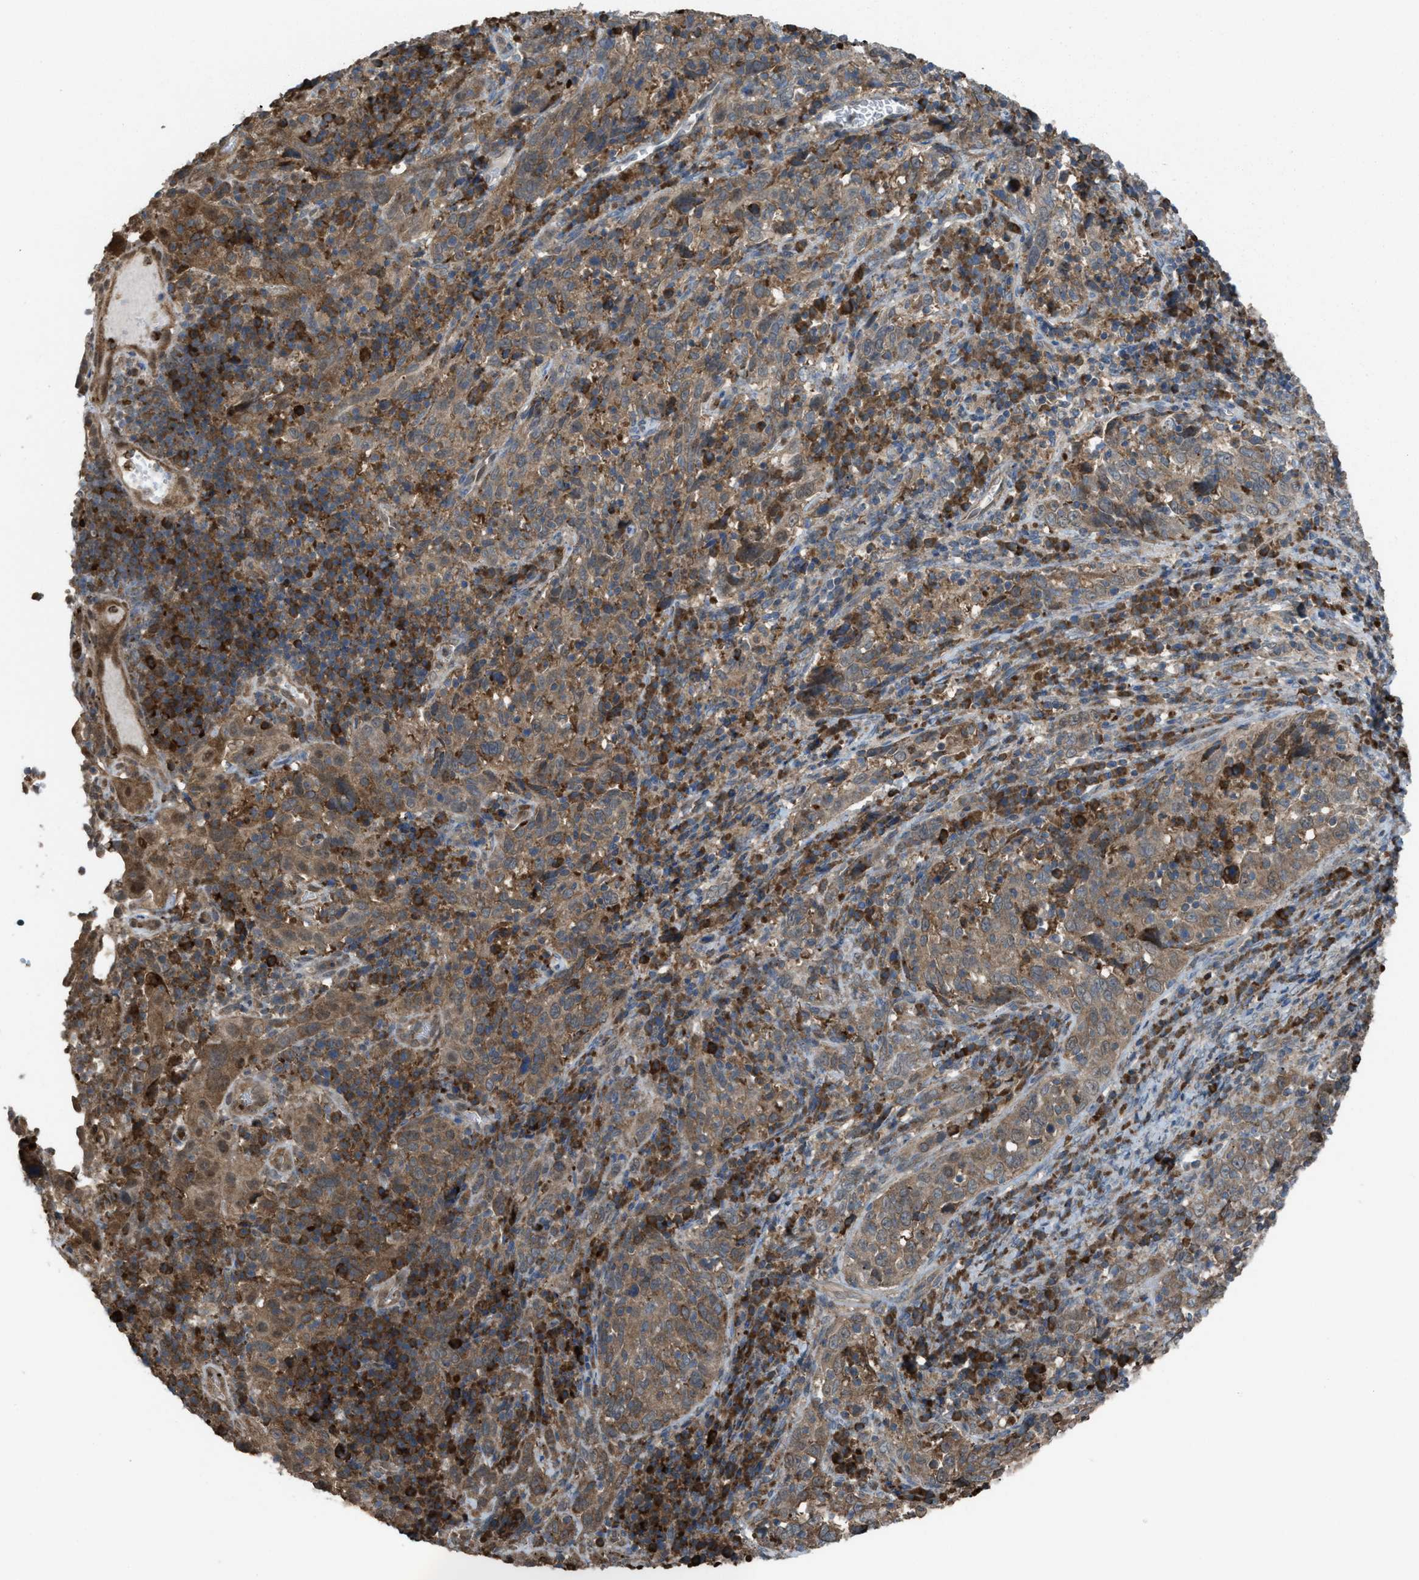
{"staining": {"intensity": "moderate", "quantity": ">75%", "location": "cytoplasmic/membranous"}, "tissue": "cervical cancer", "cell_type": "Tumor cells", "image_type": "cancer", "snomed": [{"axis": "morphology", "description": "Squamous cell carcinoma, NOS"}, {"axis": "topography", "description": "Cervix"}], "caption": "Immunohistochemistry (DAB) staining of human cervical squamous cell carcinoma demonstrates moderate cytoplasmic/membranous protein staining in approximately >75% of tumor cells.", "gene": "PLAA", "patient": {"sex": "female", "age": 46}}